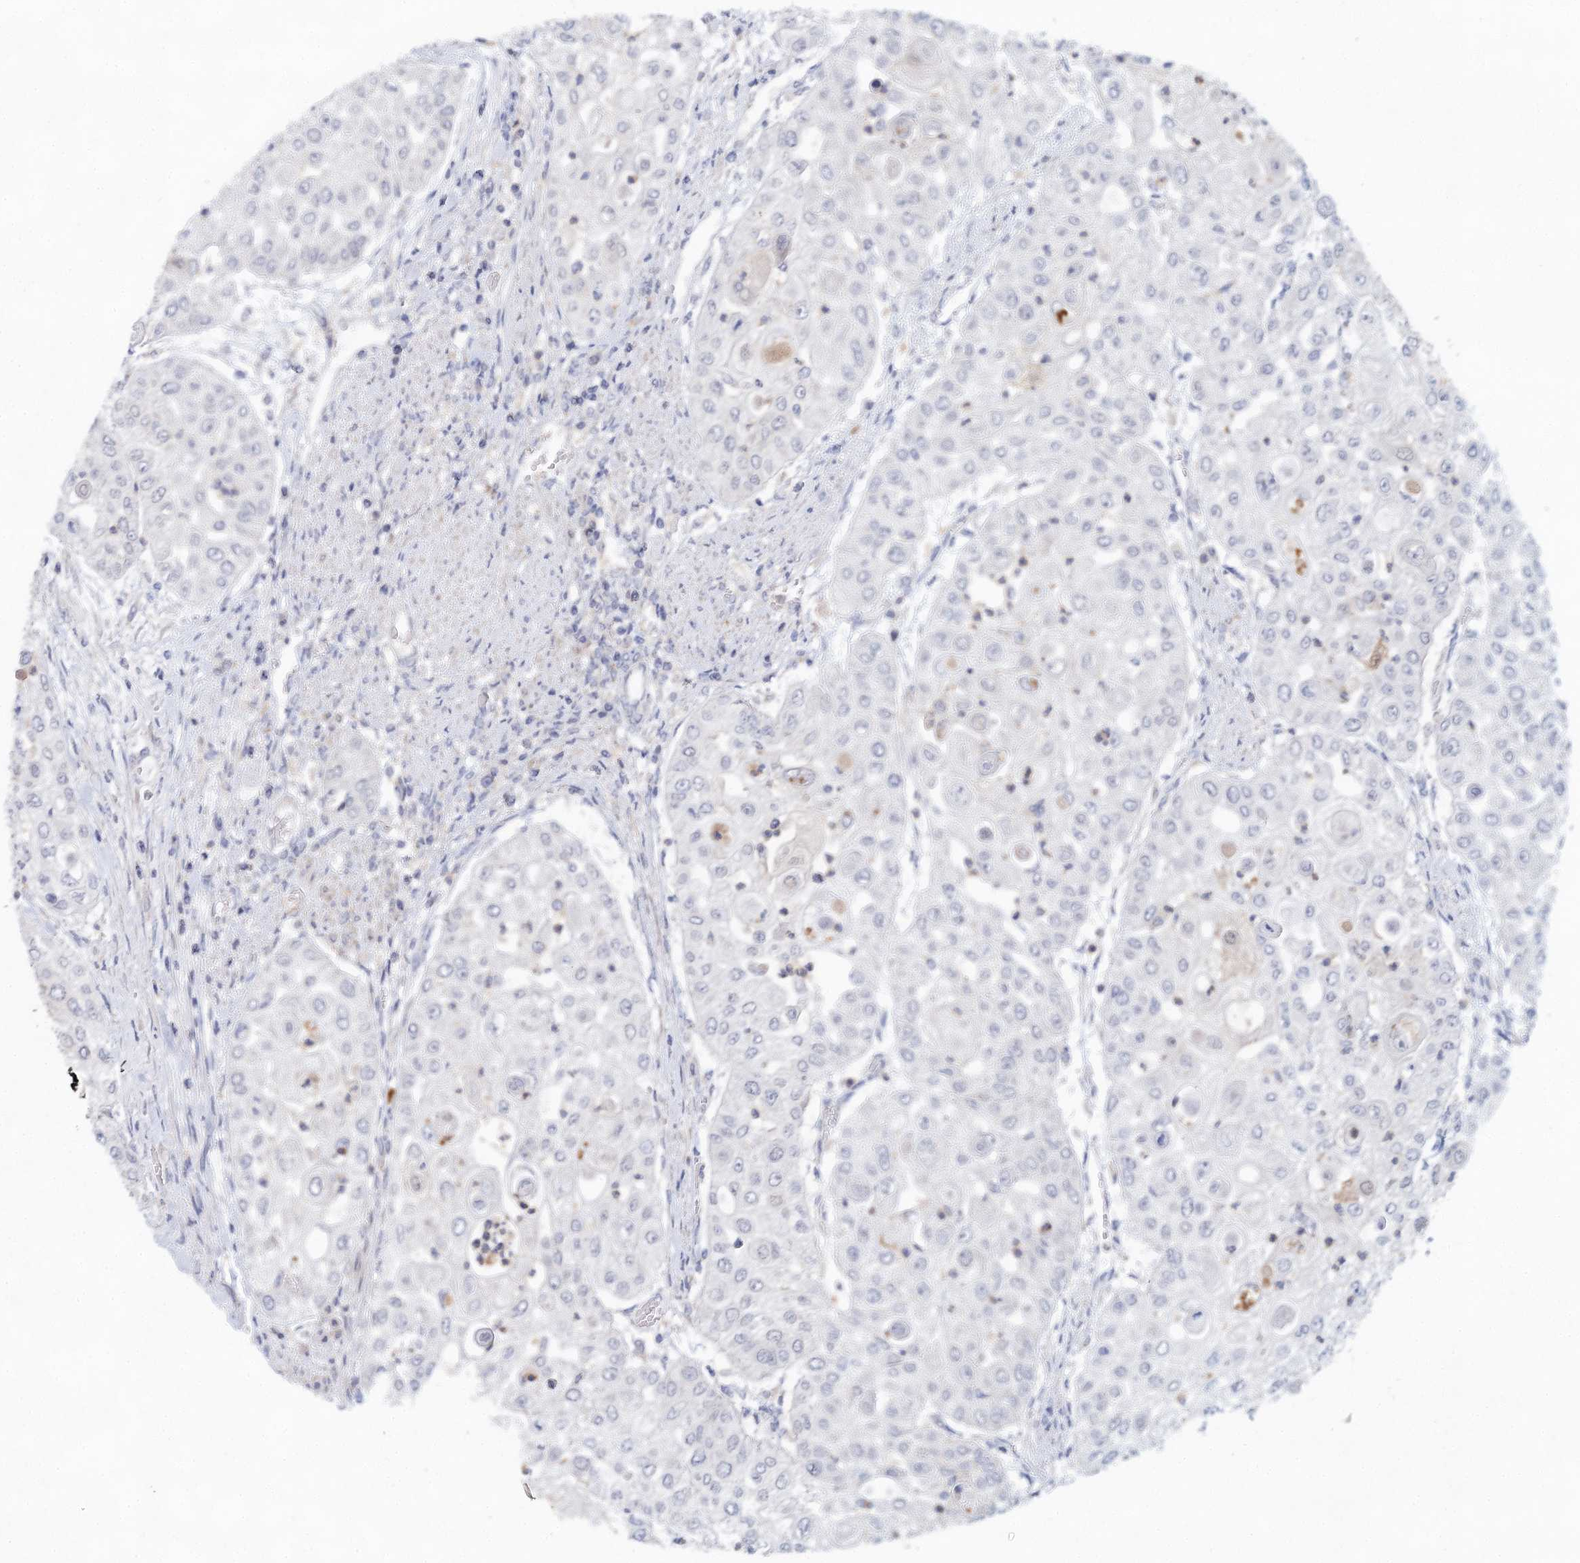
{"staining": {"intensity": "negative", "quantity": "none", "location": "none"}, "tissue": "urothelial cancer", "cell_type": "Tumor cells", "image_type": "cancer", "snomed": [{"axis": "morphology", "description": "Urothelial carcinoma, High grade"}, {"axis": "topography", "description": "Urinary bladder"}], "caption": "A micrograph of human urothelial cancer is negative for staining in tumor cells.", "gene": "BLTP1", "patient": {"sex": "female", "age": 79}}